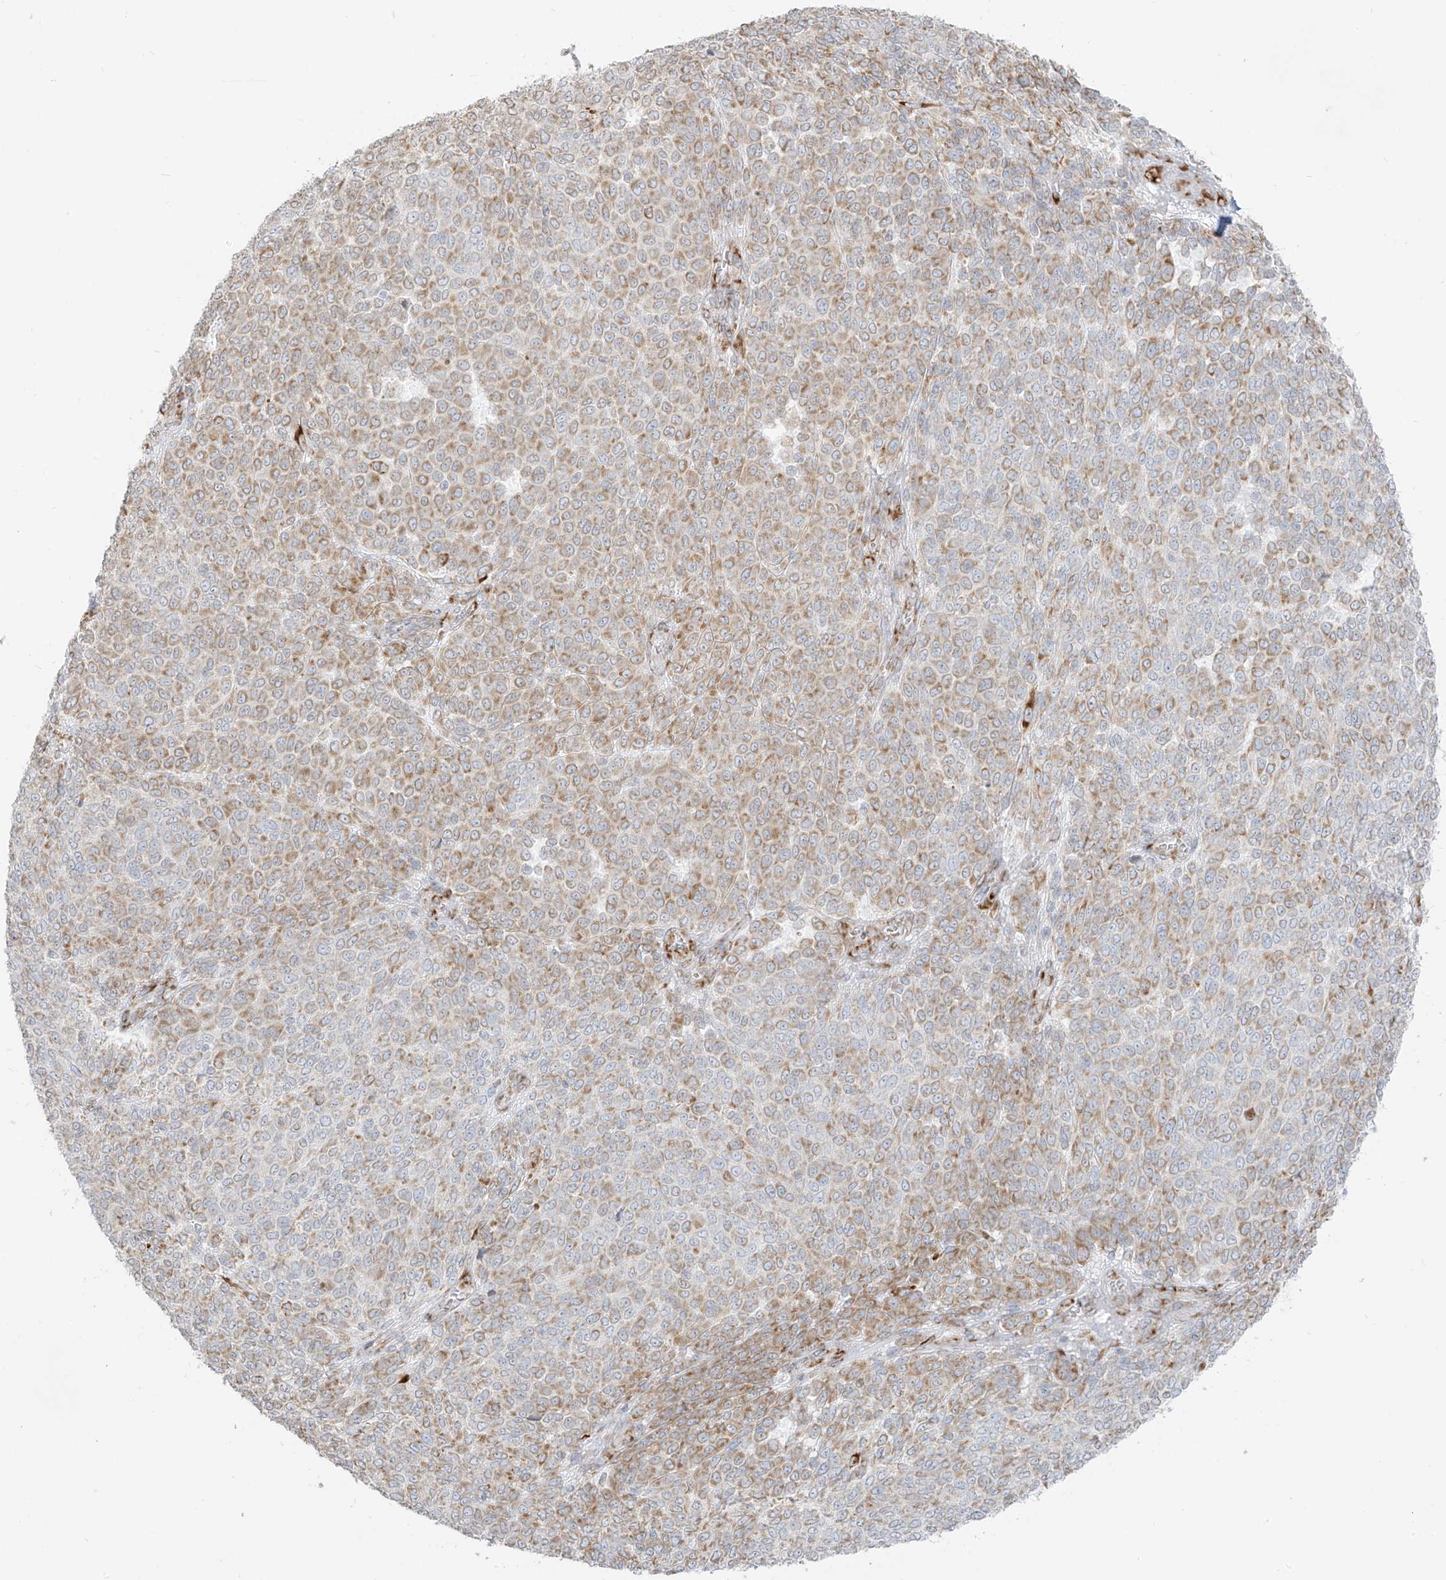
{"staining": {"intensity": "weak", "quantity": "25%-75%", "location": "cytoplasmic/membranous"}, "tissue": "melanoma", "cell_type": "Tumor cells", "image_type": "cancer", "snomed": [{"axis": "morphology", "description": "Malignant melanoma, NOS"}, {"axis": "topography", "description": "Skin"}], "caption": "An image of malignant melanoma stained for a protein shows weak cytoplasmic/membranous brown staining in tumor cells. (DAB (3,3'-diaminobenzidine) = brown stain, brightfield microscopy at high magnification).", "gene": "LRRC59", "patient": {"sex": "male", "age": 49}}